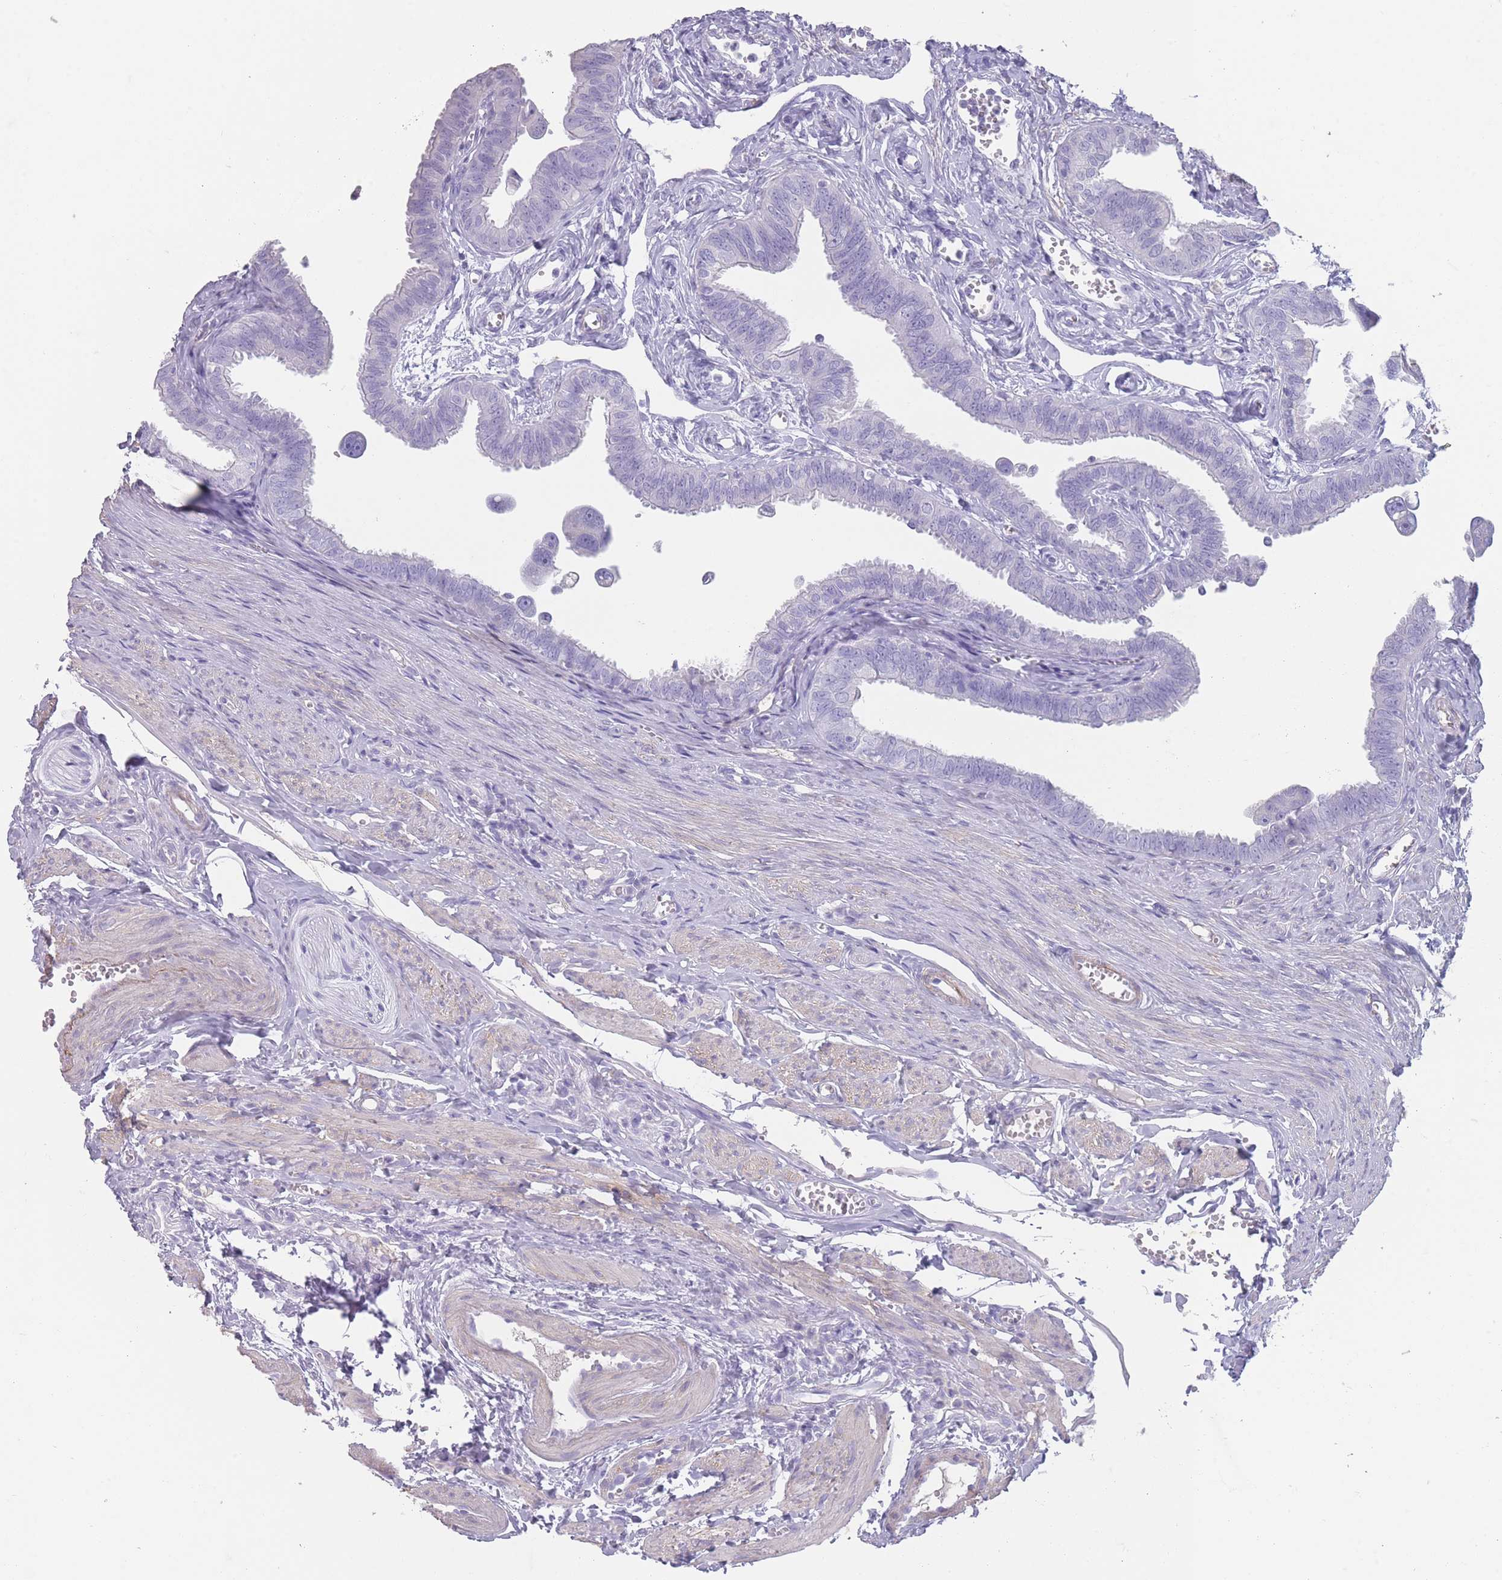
{"staining": {"intensity": "negative", "quantity": "none", "location": "none"}, "tissue": "fallopian tube", "cell_type": "Glandular cells", "image_type": "normal", "snomed": [{"axis": "morphology", "description": "Normal tissue, NOS"}, {"axis": "morphology", "description": "Carcinoma, NOS"}, {"axis": "topography", "description": "Fallopian tube"}, {"axis": "topography", "description": "Ovary"}], "caption": "Immunohistochemistry (IHC) micrograph of unremarkable fallopian tube stained for a protein (brown), which reveals no expression in glandular cells.", "gene": "RHBG", "patient": {"sex": "female", "age": 59}}